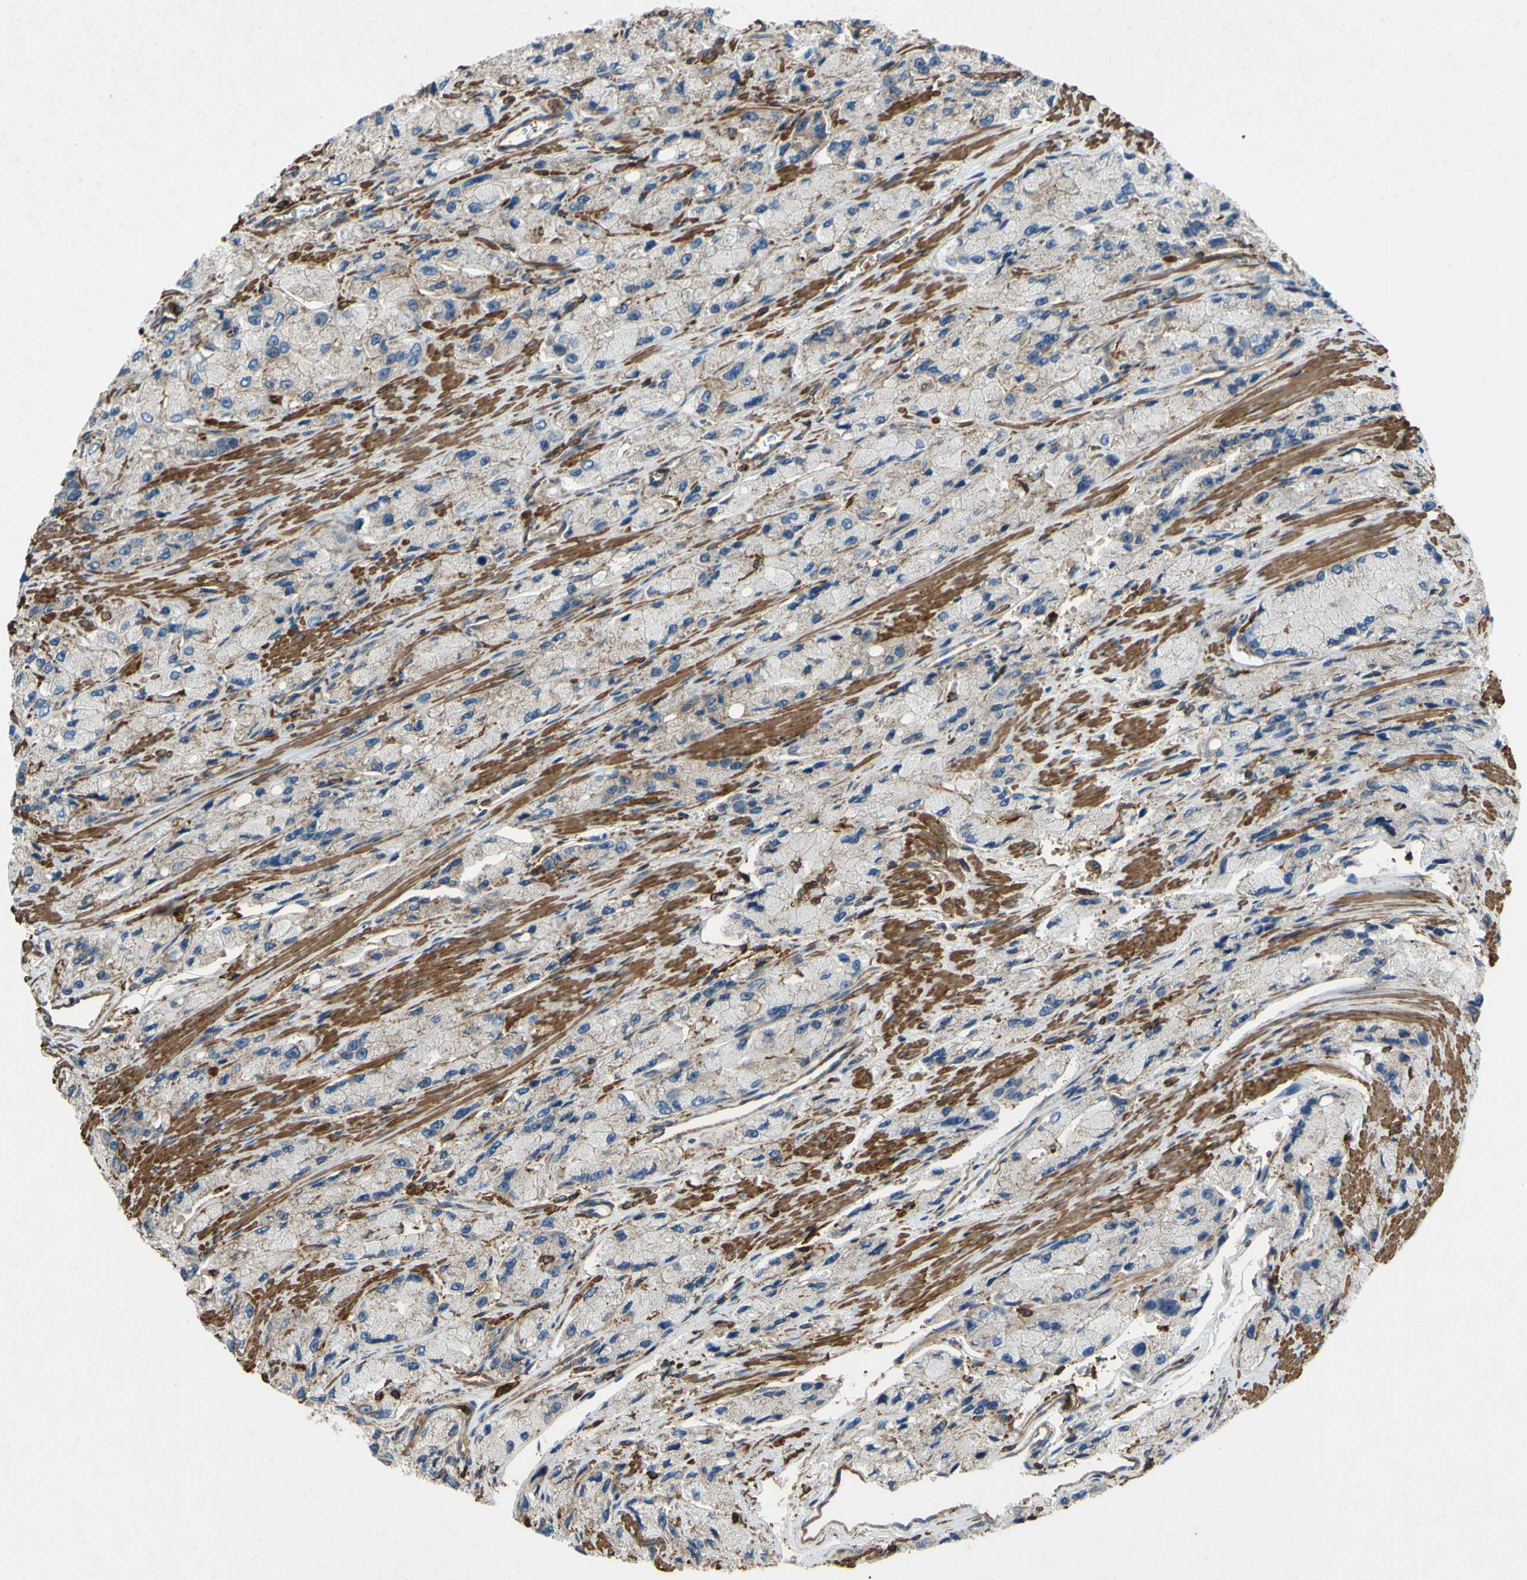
{"staining": {"intensity": "negative", "quantity": "none", "location": "none"}, "tissue": "prostate cancer", "cell_type": "Tumor cells", "image_type": "cancer", "snomed": [{"axis": "morphology", "description": "Adenocarcinoma, High grade"}, {"axis": "topography", "description": "Prostate"}], "caption": "The image shows no staining of tumor cells in adenocarcinoma (high-grade) (prostate).", "gene": "ADD3", "patient": {"sex": "male", "age": 58}}